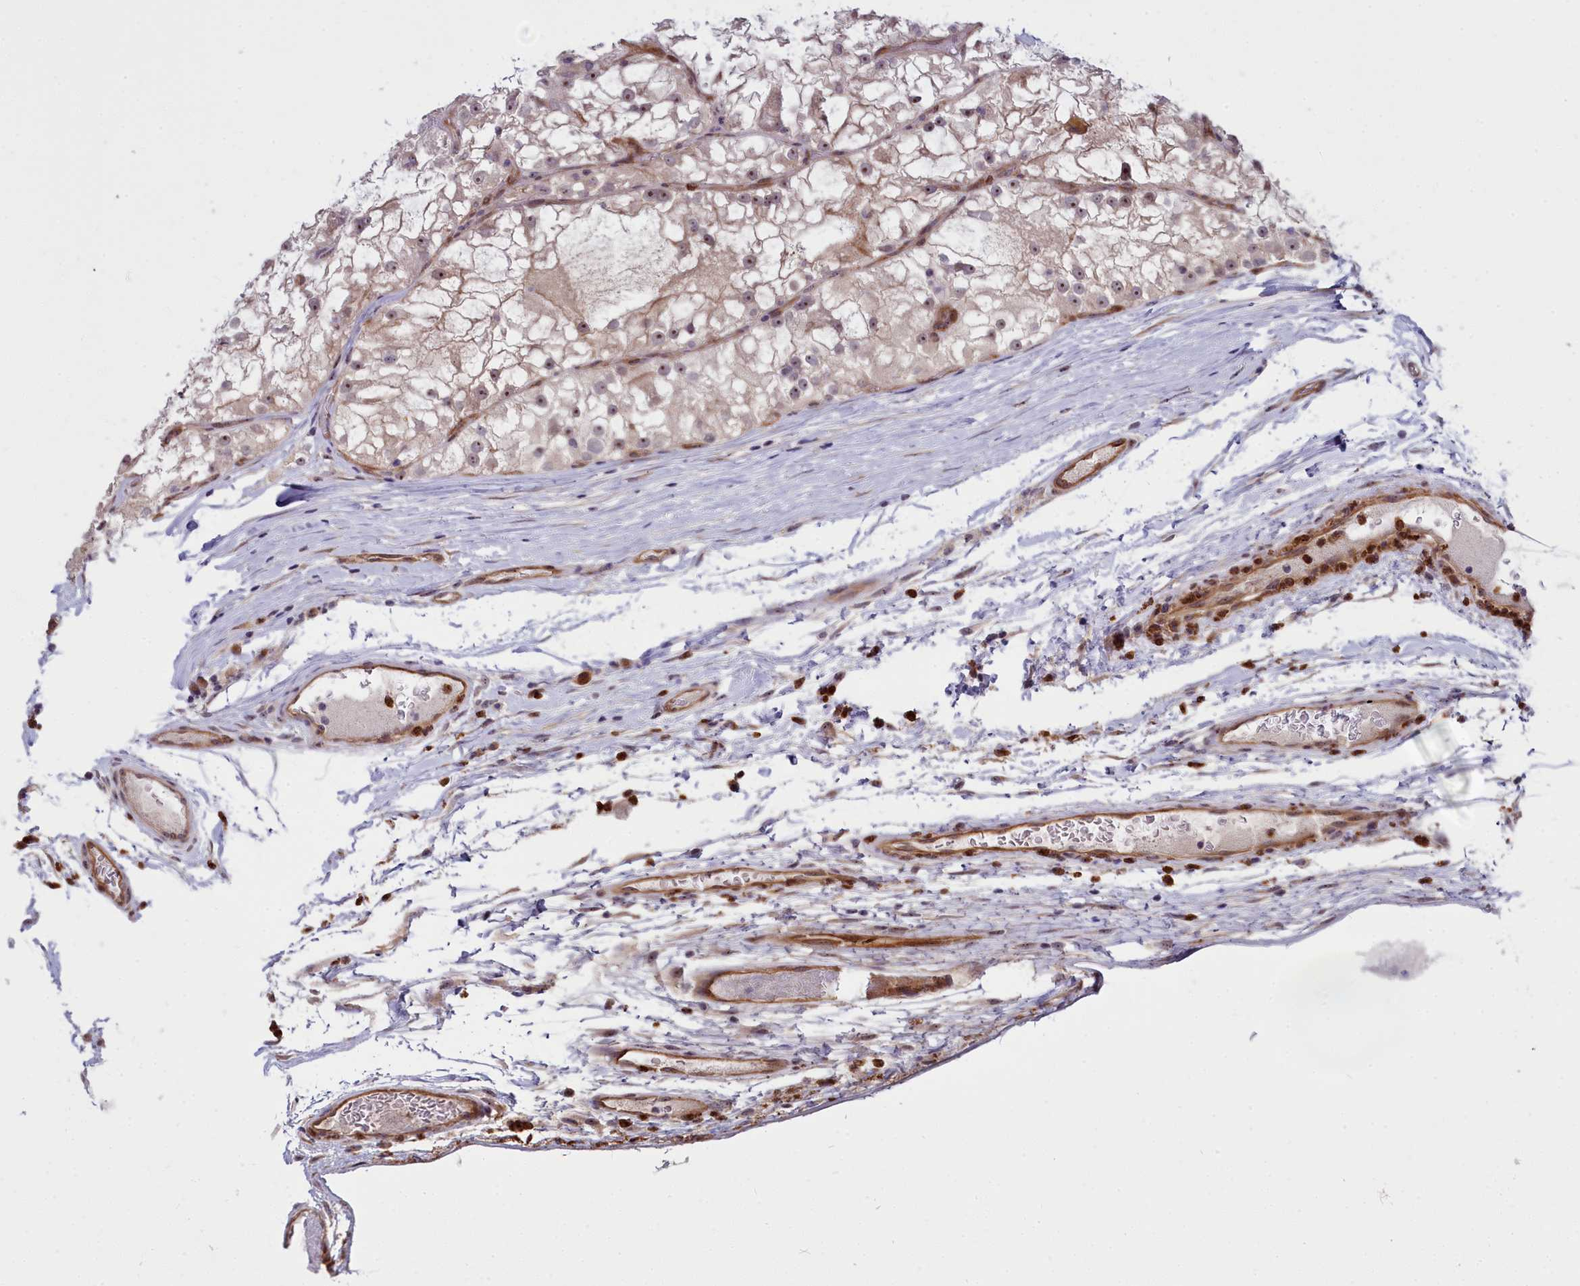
{"staining": {"intensity": "weak", "quantity": "25%-75%", "location": "nuclear"}, "tissue": "renal cancer", "cell_type": "Tumor cells", "image_type": "cancer", "snomed": [{"axis": "morphology", "description": "Adenocarcinoma, NOS"}, {"axis": "topography", "description": "Kidney"}], "caption": "Immunohistochemical staining of human renal cancer exhibits weak nuclear protein positivity in about 25%-75% of tumor cells. (Stains: DAB (3,3'-diaminobenzidine) in brown, nuclei in blue, Microscopy: brightfield microscopy at high magnification).", "gene": "BCAR1", "patient": {"sex": "female", "age": 72}}